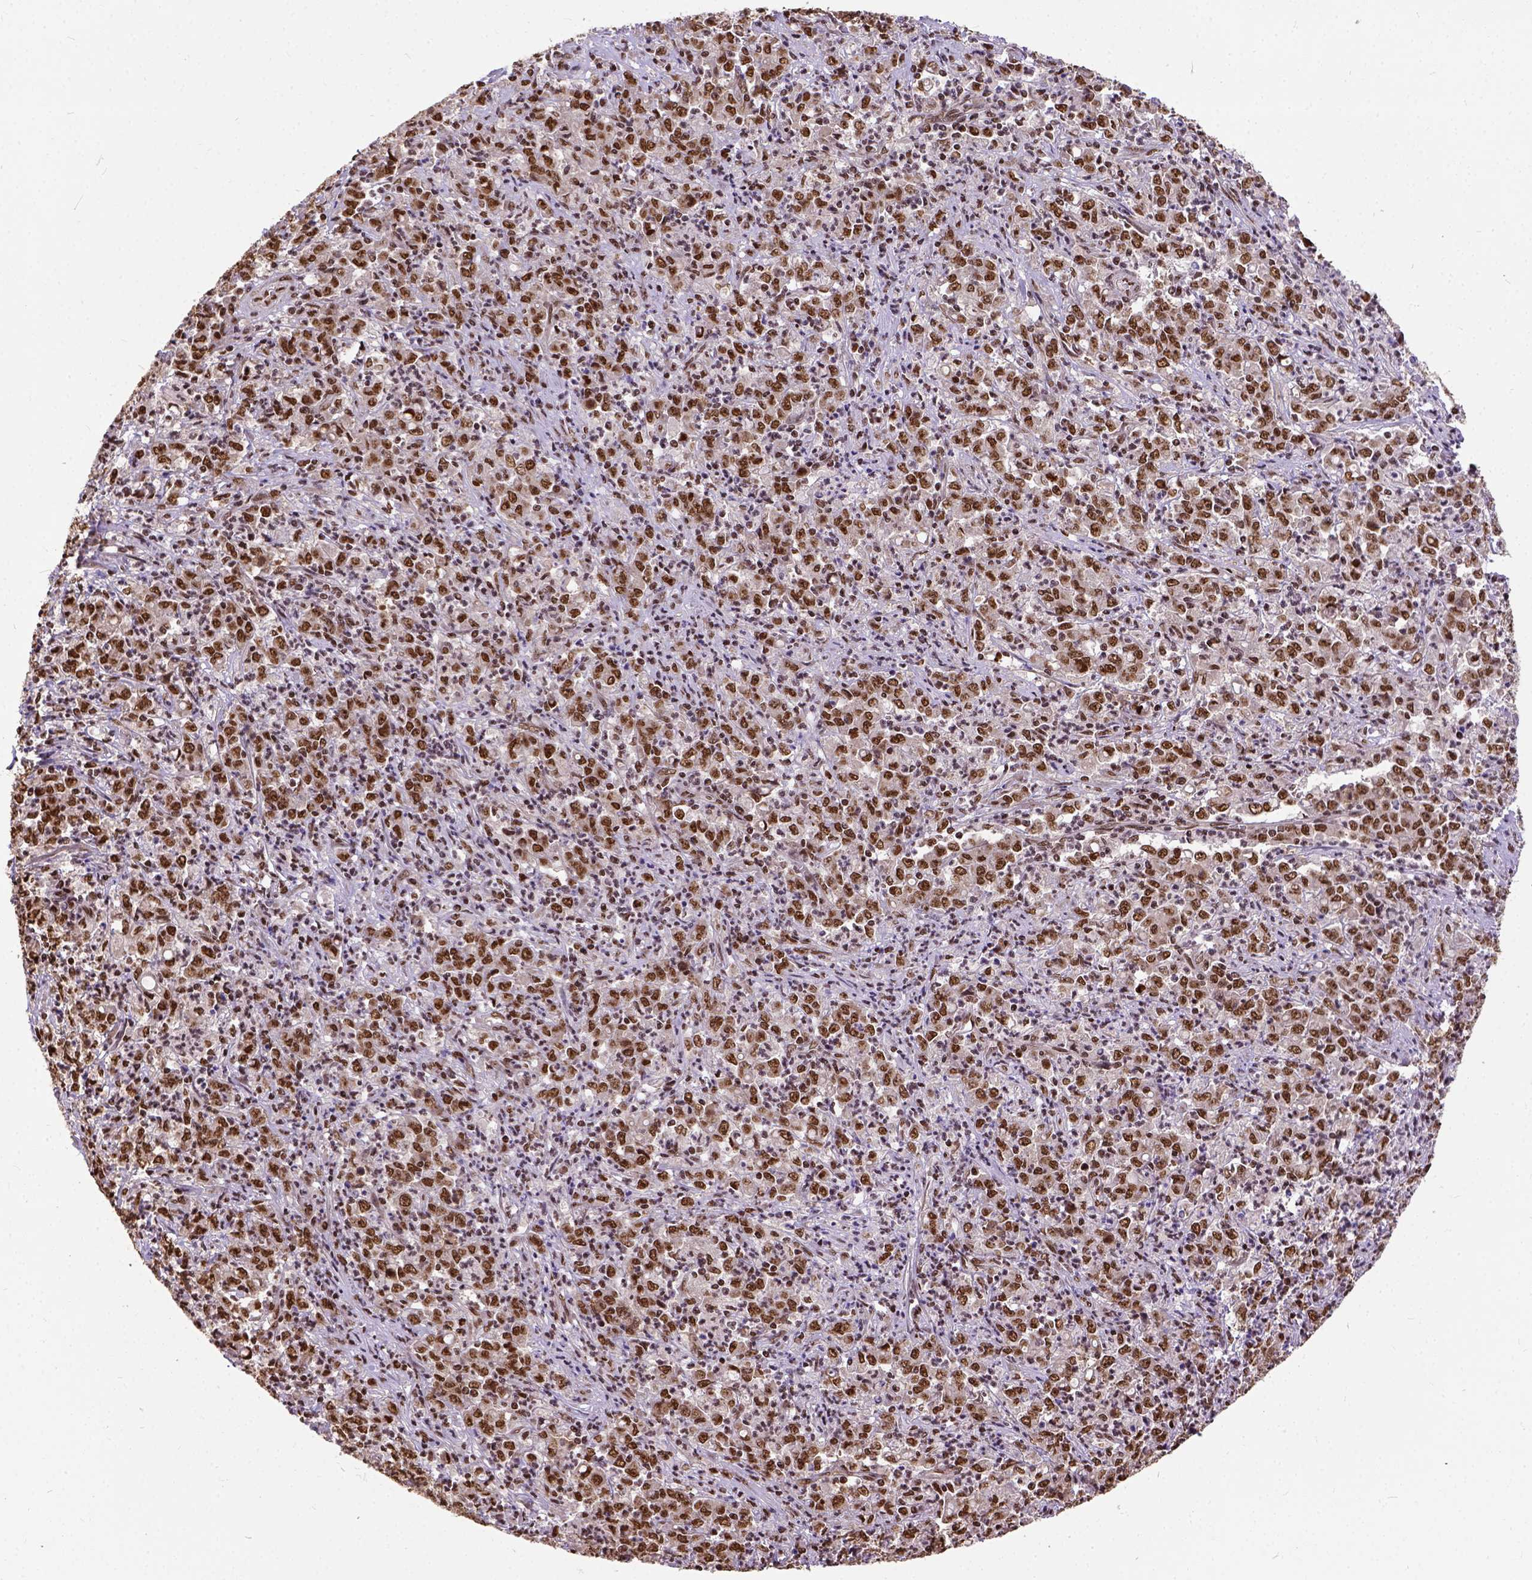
{"staining": {"intensity": "moderate", "quantity": ">75%", "location": "nuclear"}, "tissue": "stomach cancer", "cell_type": "Tumor cells", "image_type": "cancer", "snomed": [{"axis": "morphology", "description": "Adenocarcinoma, NOS"}, {"axis": "topography", "description": "Stomach, lower"}], "caption": "Protein analysis of adenocarcinoma (stomach) tissue reveals moderate nuclear expression in about >75% of tumor cells.", "gene": "NACC1", "patient": {"sex": "female", "age": 71}}